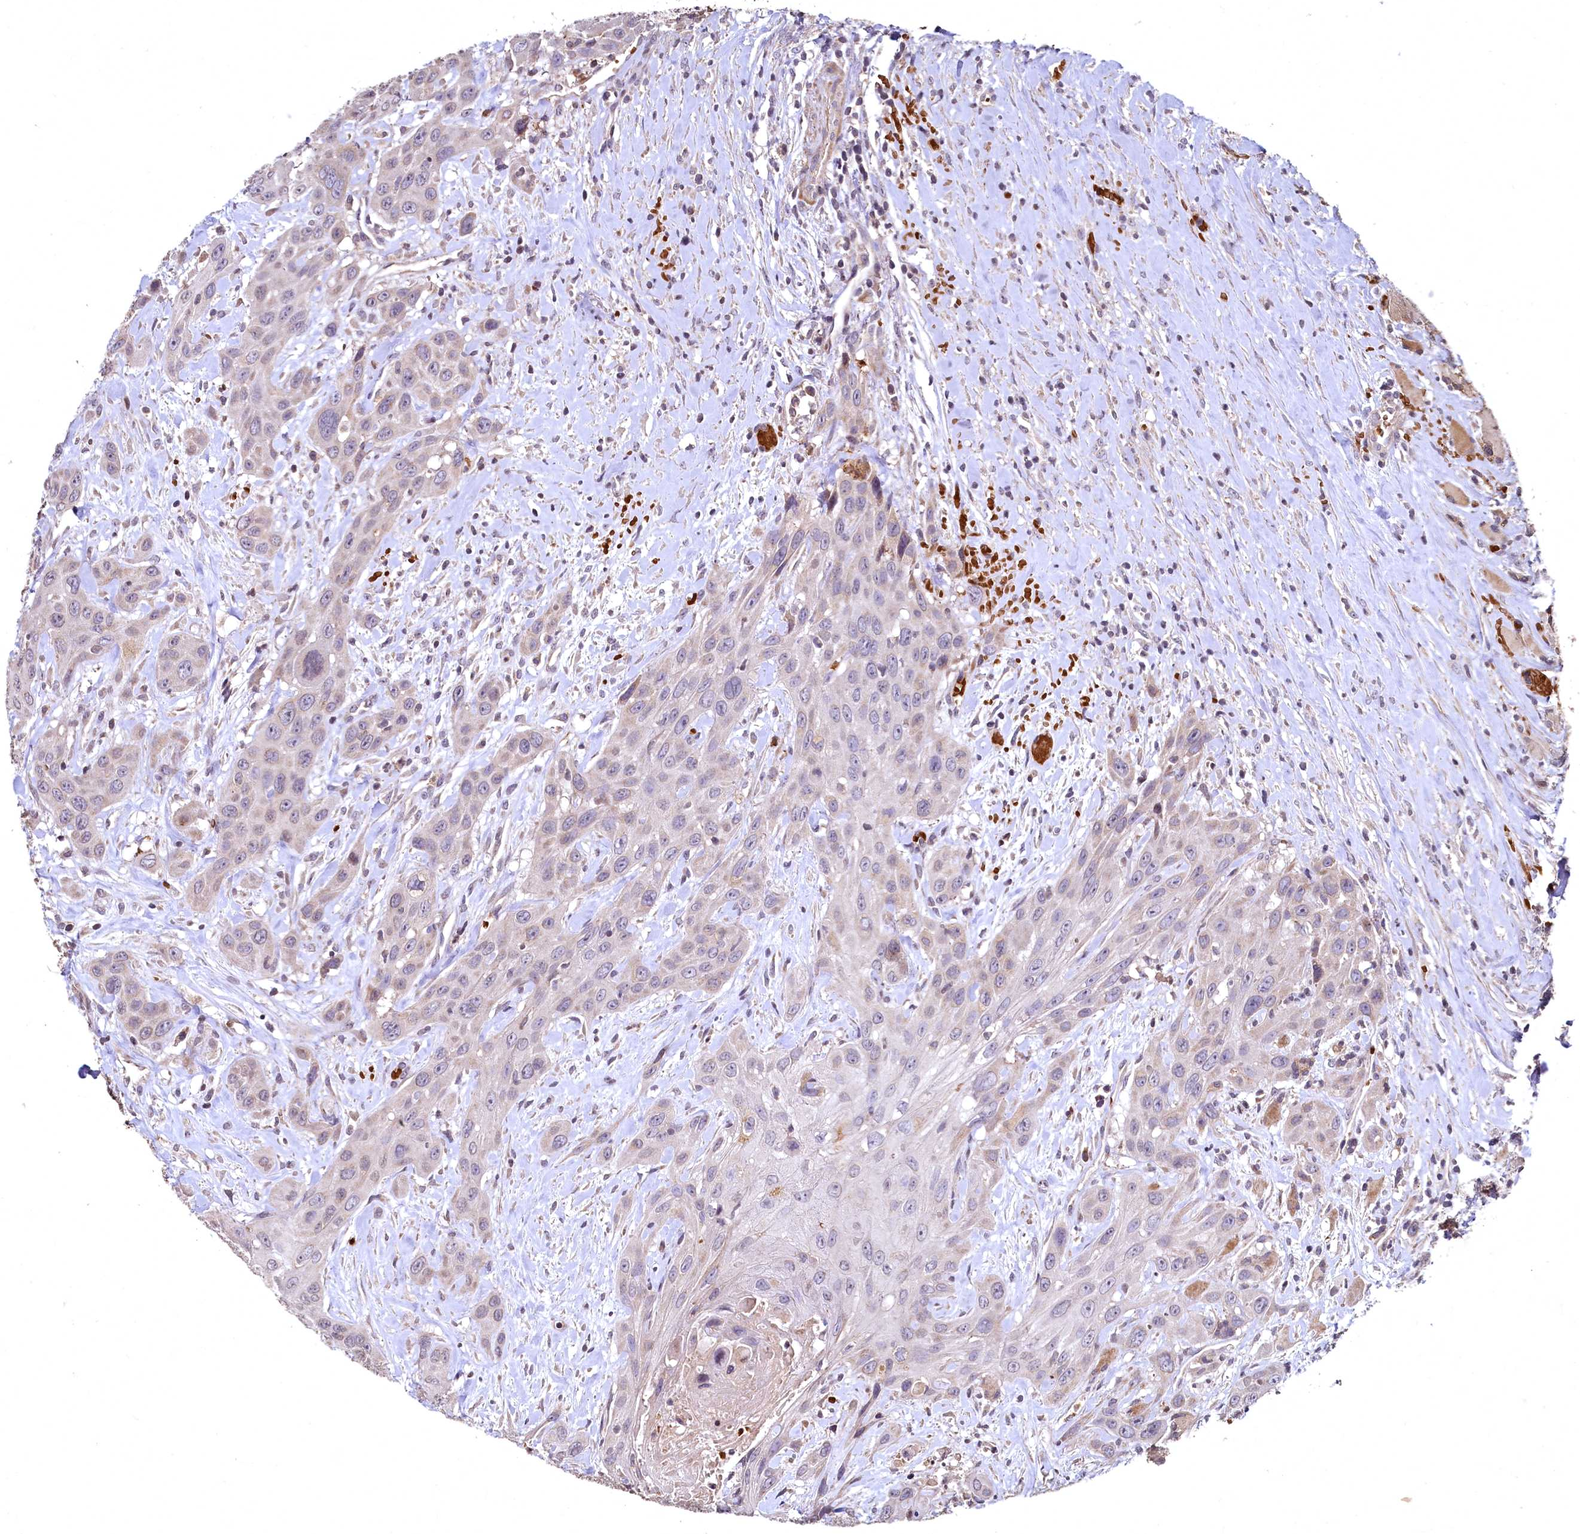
{"staining": {"intensity": "weak", "quantity": "<25%", "location": "cytoplasmic/membranous"}, "tissue": "head and neck cancer", "cell_type": "Tumor cells", "image_type": "cancer", "snomed": [{"axis": "morphology", "description": "Squamous cell carcinoma, NOS"}, {"axis": "topography", "description": "Head-Neck"}], "caption": "High magnification brightfield microscopy of head and neck squamous cell carcinoma stained with DAB (brown) and counterstained with hematoxylin (blue): tumor cells show no significant staining. (DAB immunohistochemistry (IHC), high magnification).", "gene": "SPTA1", "patient": {"sex": "male", "age": 81}}